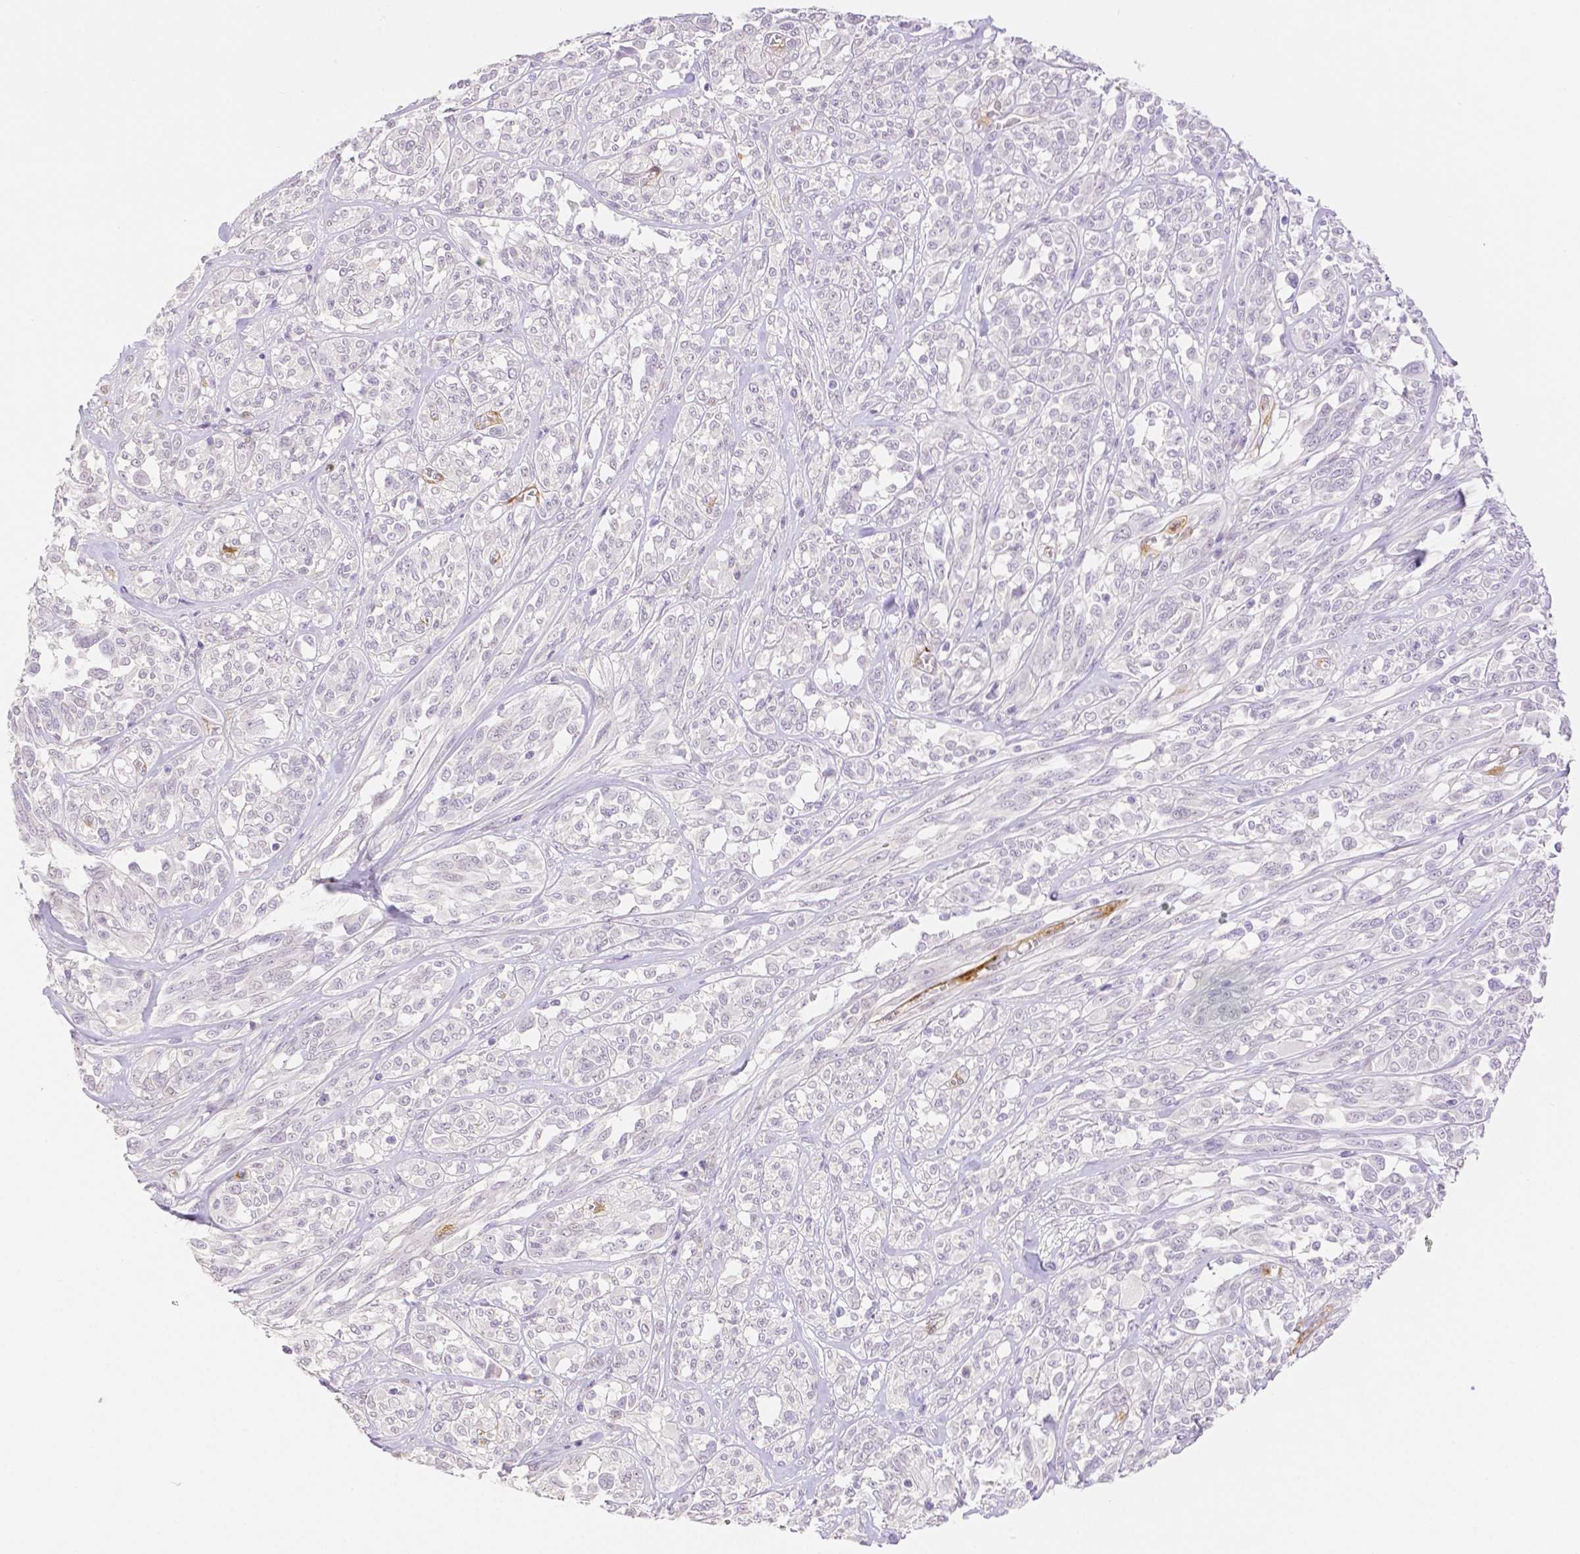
{"staining": {"intensity": "negative", "quantity": "none", "location": "none"}, "tissue": "melanoma", "cell_type": "Tumor cells", "image_type": "cancer", "snomed": [{"axis": "morphology", "description": "Malignant melanoma, NOS"}, {"axis": "topography", "description": "Skin"}], "caption": "DAB immunohistochemical staining of human malignant melanoma displays no significant staining in tumor cells.", "gene": "THY1", "patient": {"sex": "female", "age": 91}}